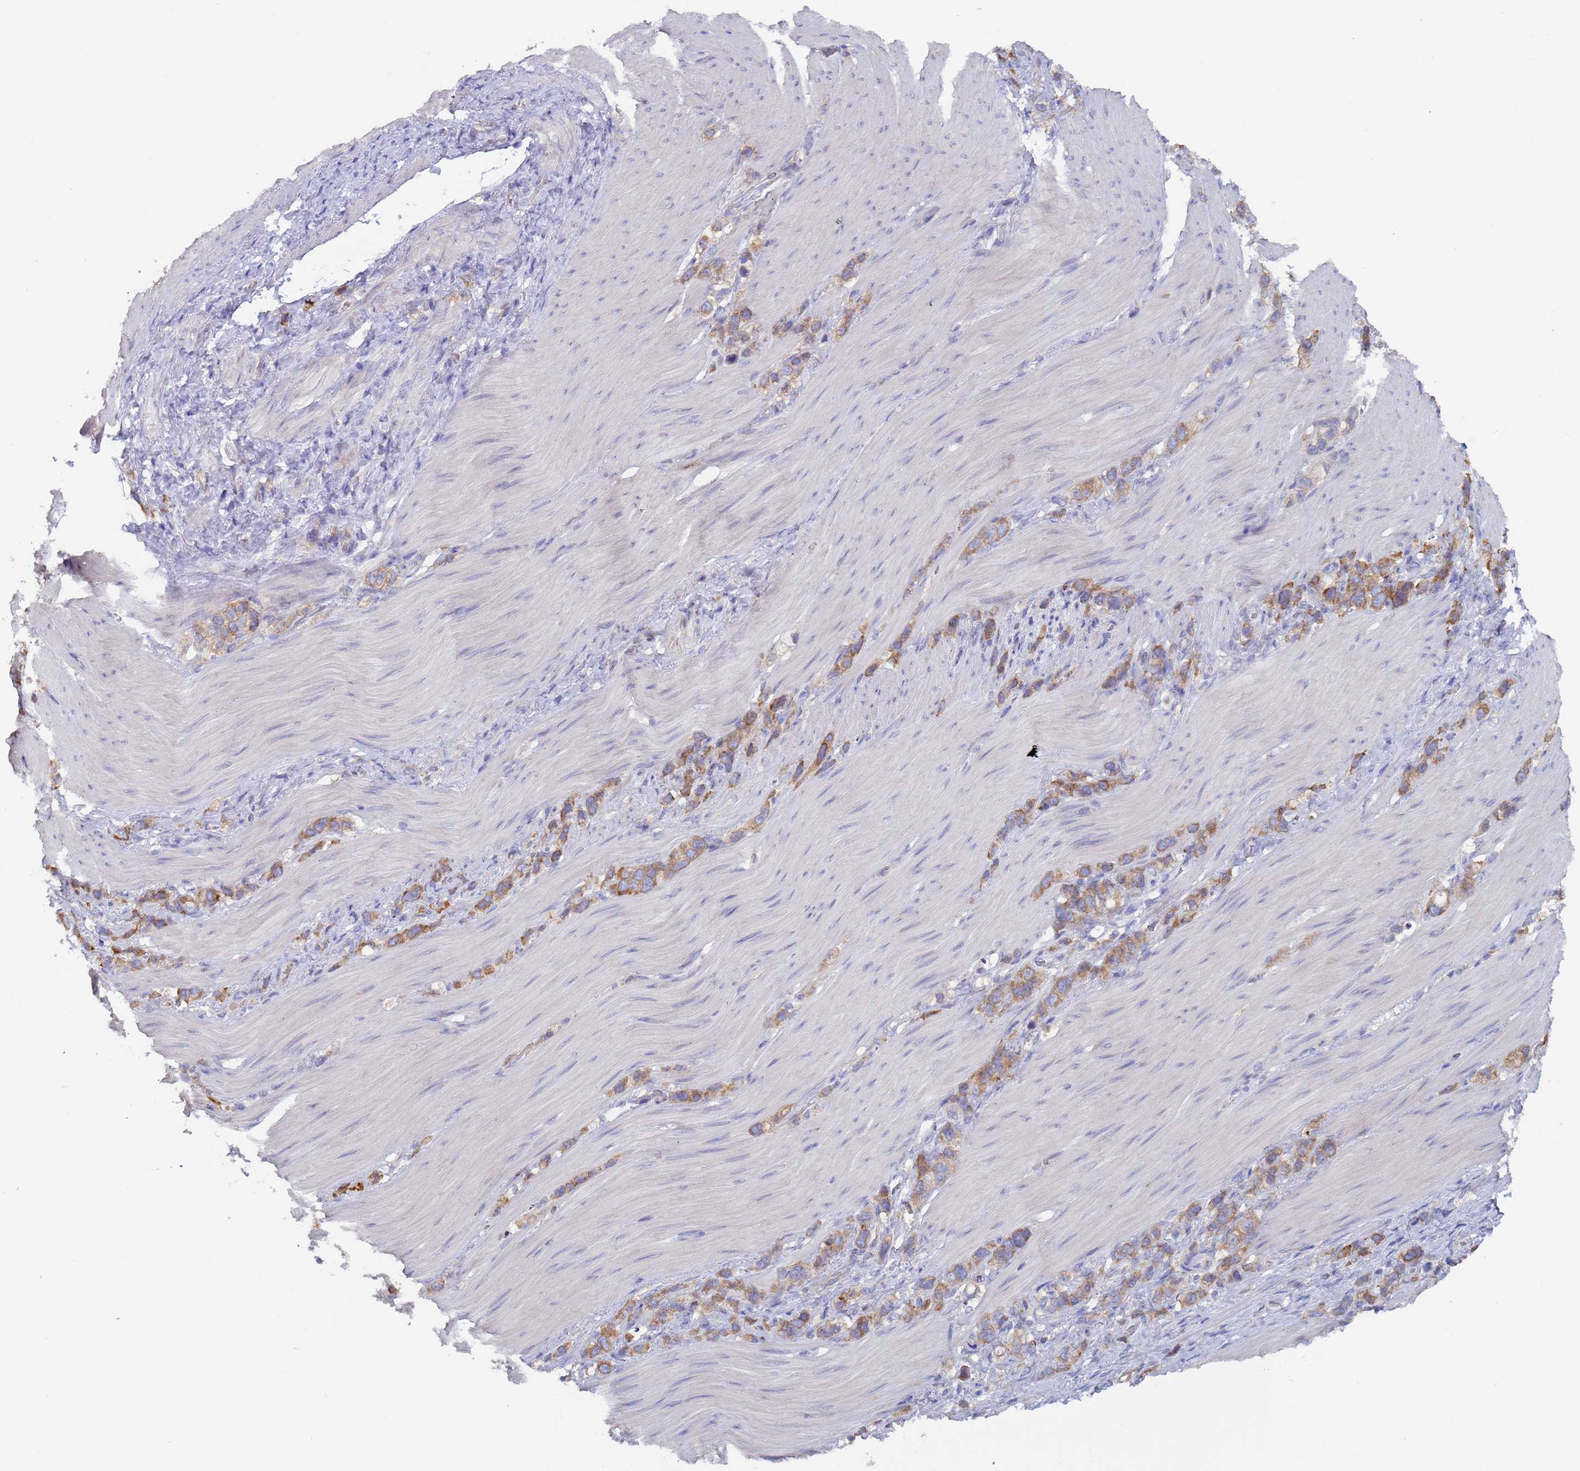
{"staining": {"intensity": "moderate", "quantity": ">75%", "location": "cytoplasmic/membranous"}, "tissue": "stomach cancer", "cell_type": "Tumor cells", "image_type": "cancer", "snomed": [{"axis": "morphology", "description": "Adenocarcinoma, NOS"}, {"axis": "topography", "description": "Stomach"}], "caption": "Immunohistochemical staining of human adenocarcinoma (stomach) reveals moderate cytoplasmic/membranous protein staining in approximately >75% of tumor cells.", "gene": "ZNF844", "patient": {"sex": "female", "age": 65}}